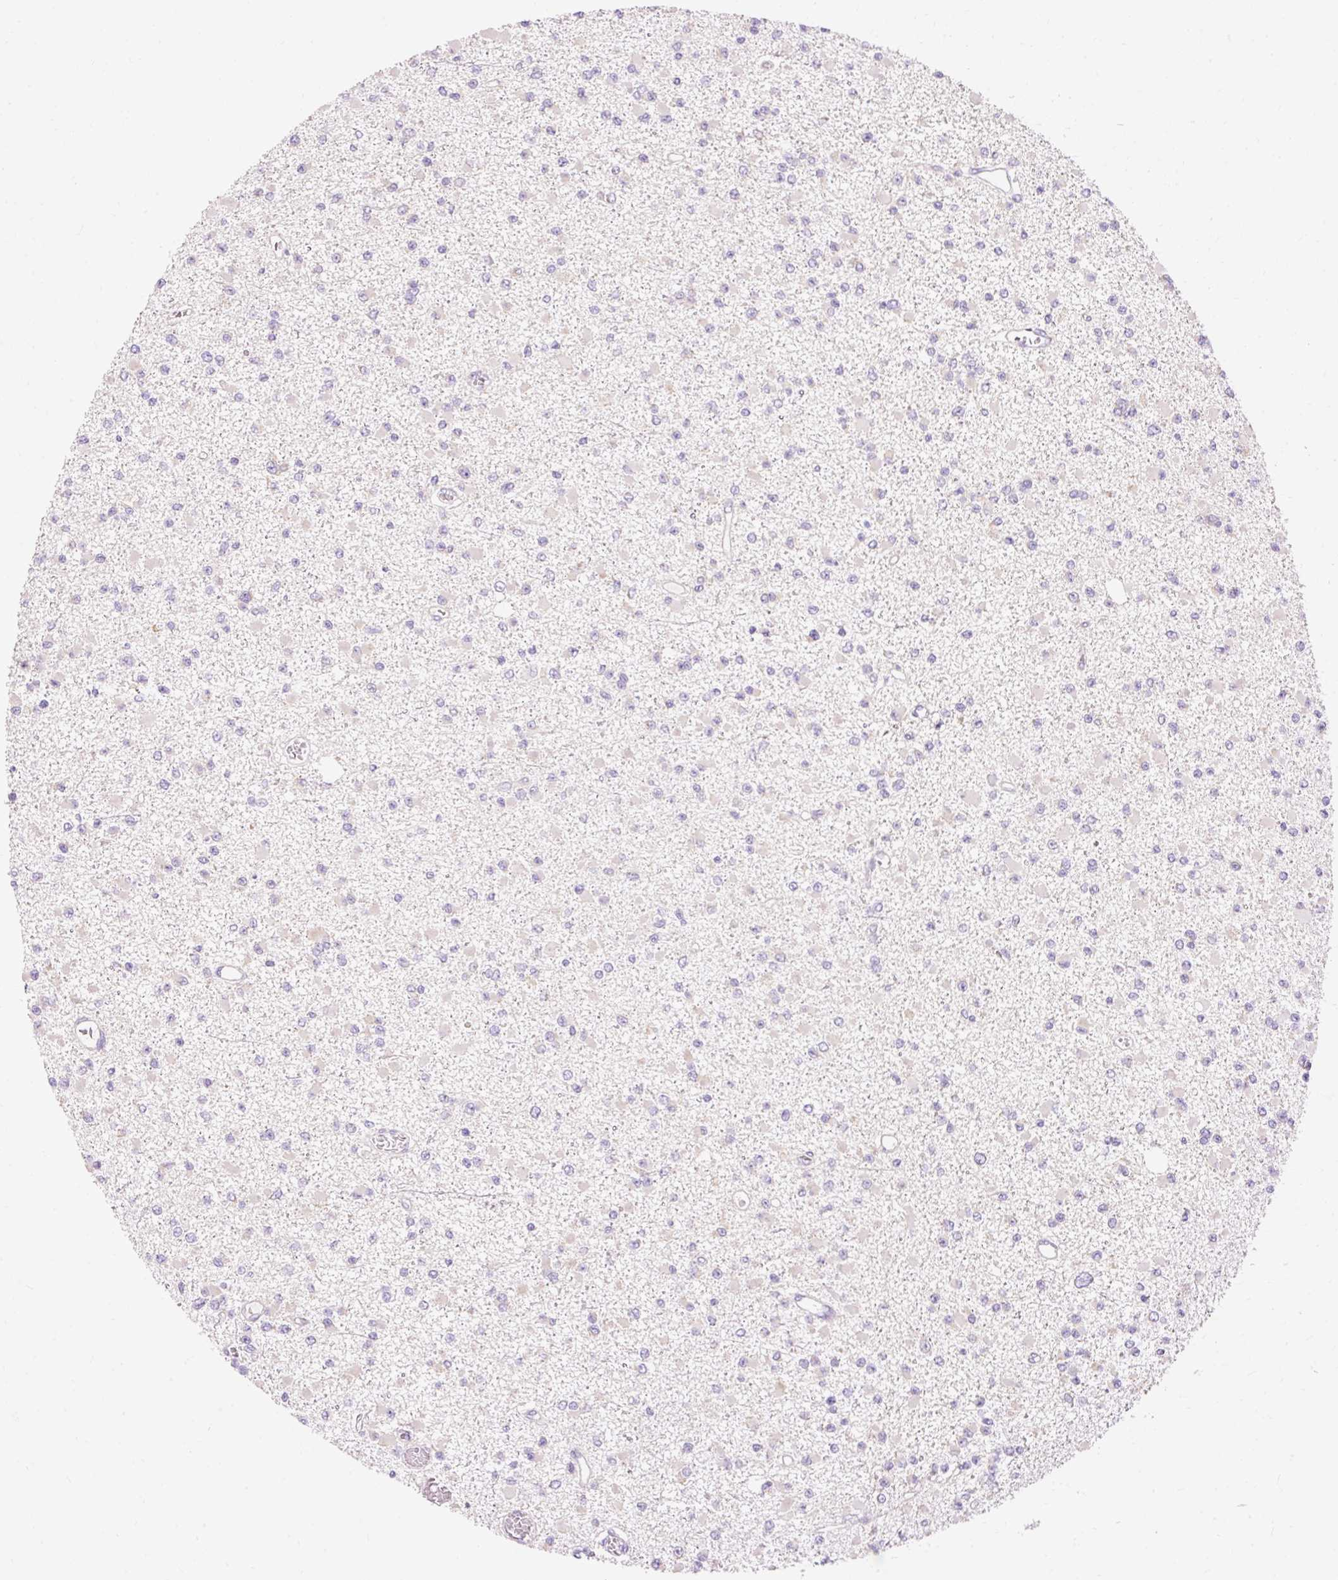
{"staining": {"intensity": "negative", "quantity": "none", "location": "none"}, "tissue": "glioma", "cell_type": "Tumor cells", "image_type": "cancer", "snomed": [{"axis": "morphology", "description": "Glioma, malignant, Low grade"}, {"axis": "topography", "description": "Brain"}], "caption": "This is an immunohistochemistry histopathology image of malignant low-grade glioma. There is no positivity in tumor cells.", "gene": "IMMT", "patient": {"sex": "female", "age": 22}}